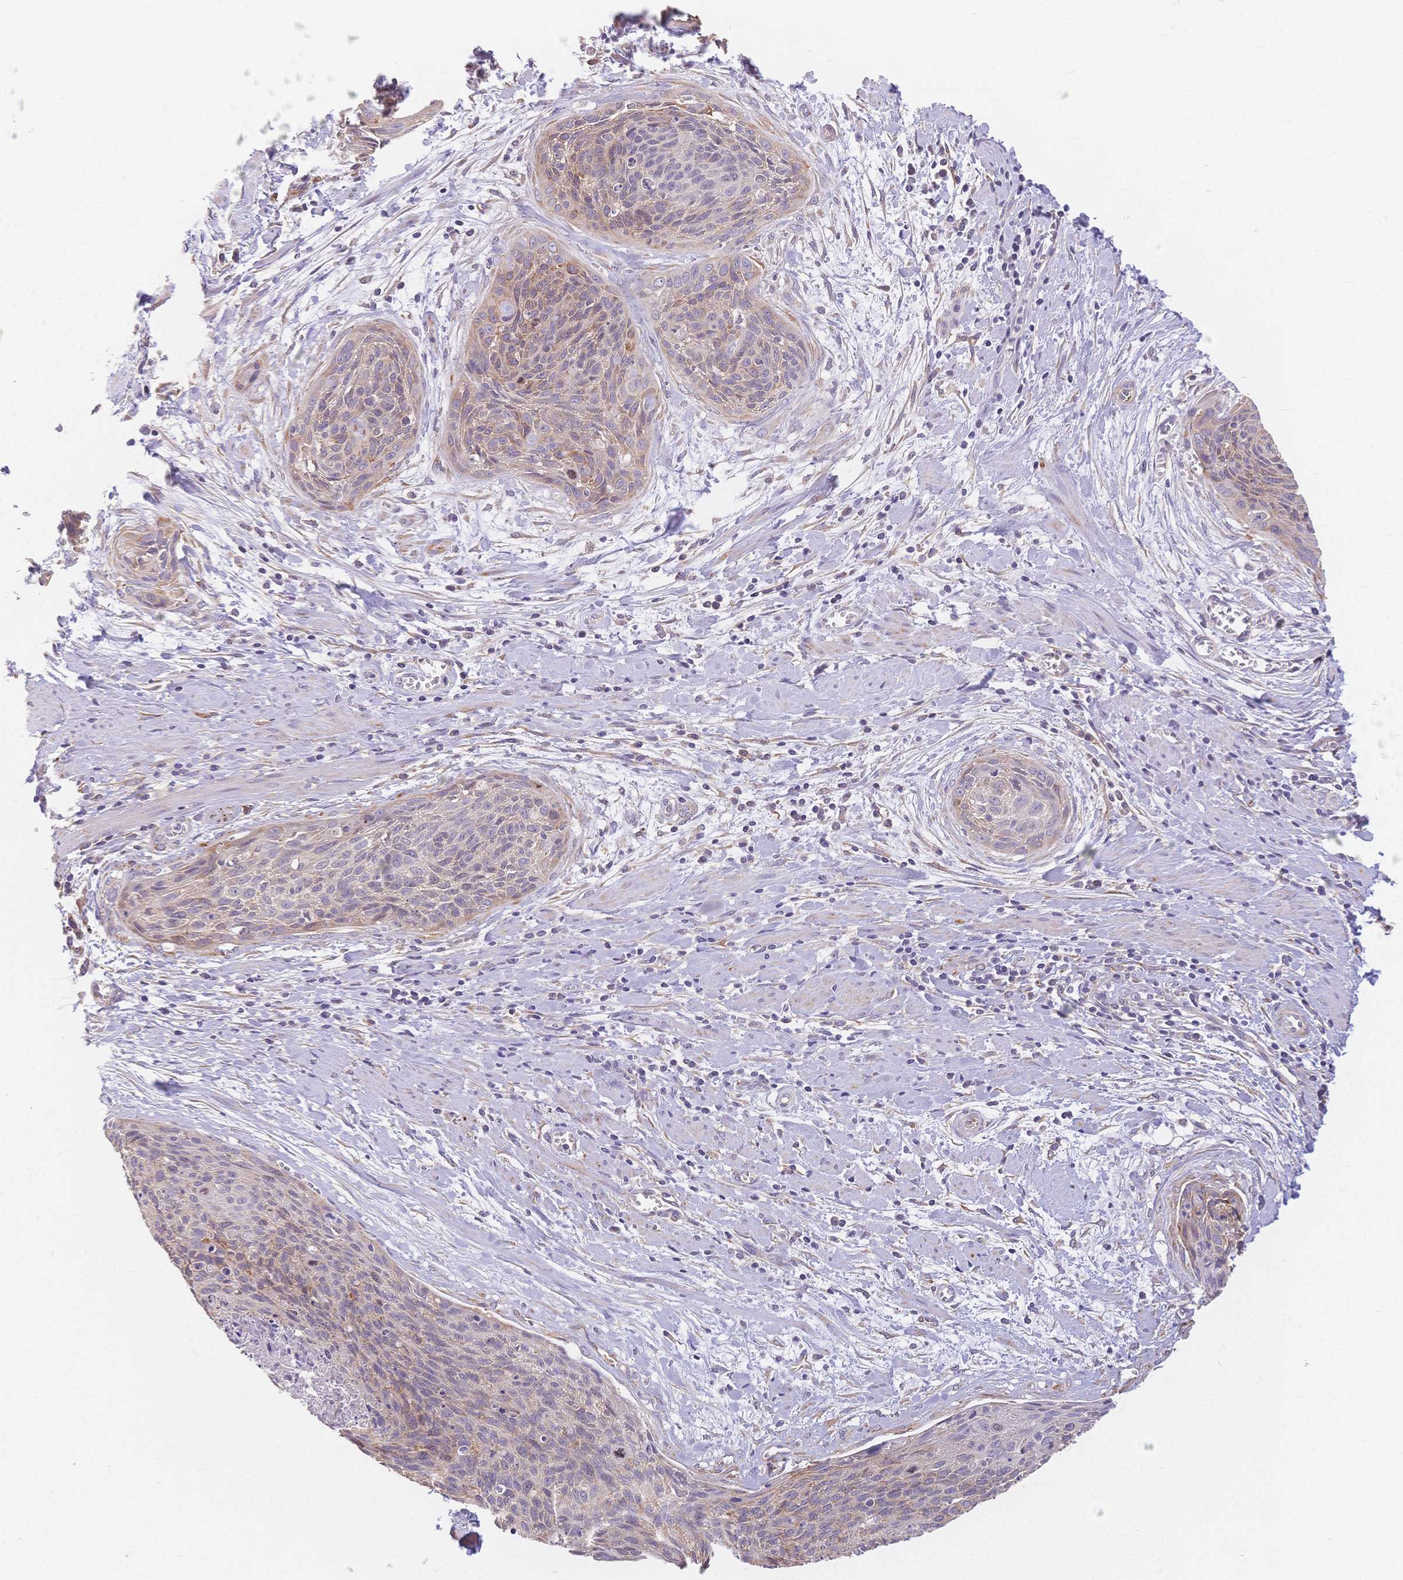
{"staining": {"intensity": "weak", "quantity": "<25%", "location": "cytoplasmic/membranous"}, "tissue": "cervical cancer", "cell_type": "Tumor cells", "image_type": "cancer", "snomed": [{"axis": "morphology", "description": "Squamous cell carcinoma, NOS"}, {"axis": "topography", "description": "Cervix"}], "caption": "The IHC image has no significant positivity in tumor cells of cervical cancer (squamous cell carcinoma) tissue.", "gene": "HS3ST5", "patient": {"sex": "female", "age": 55}}